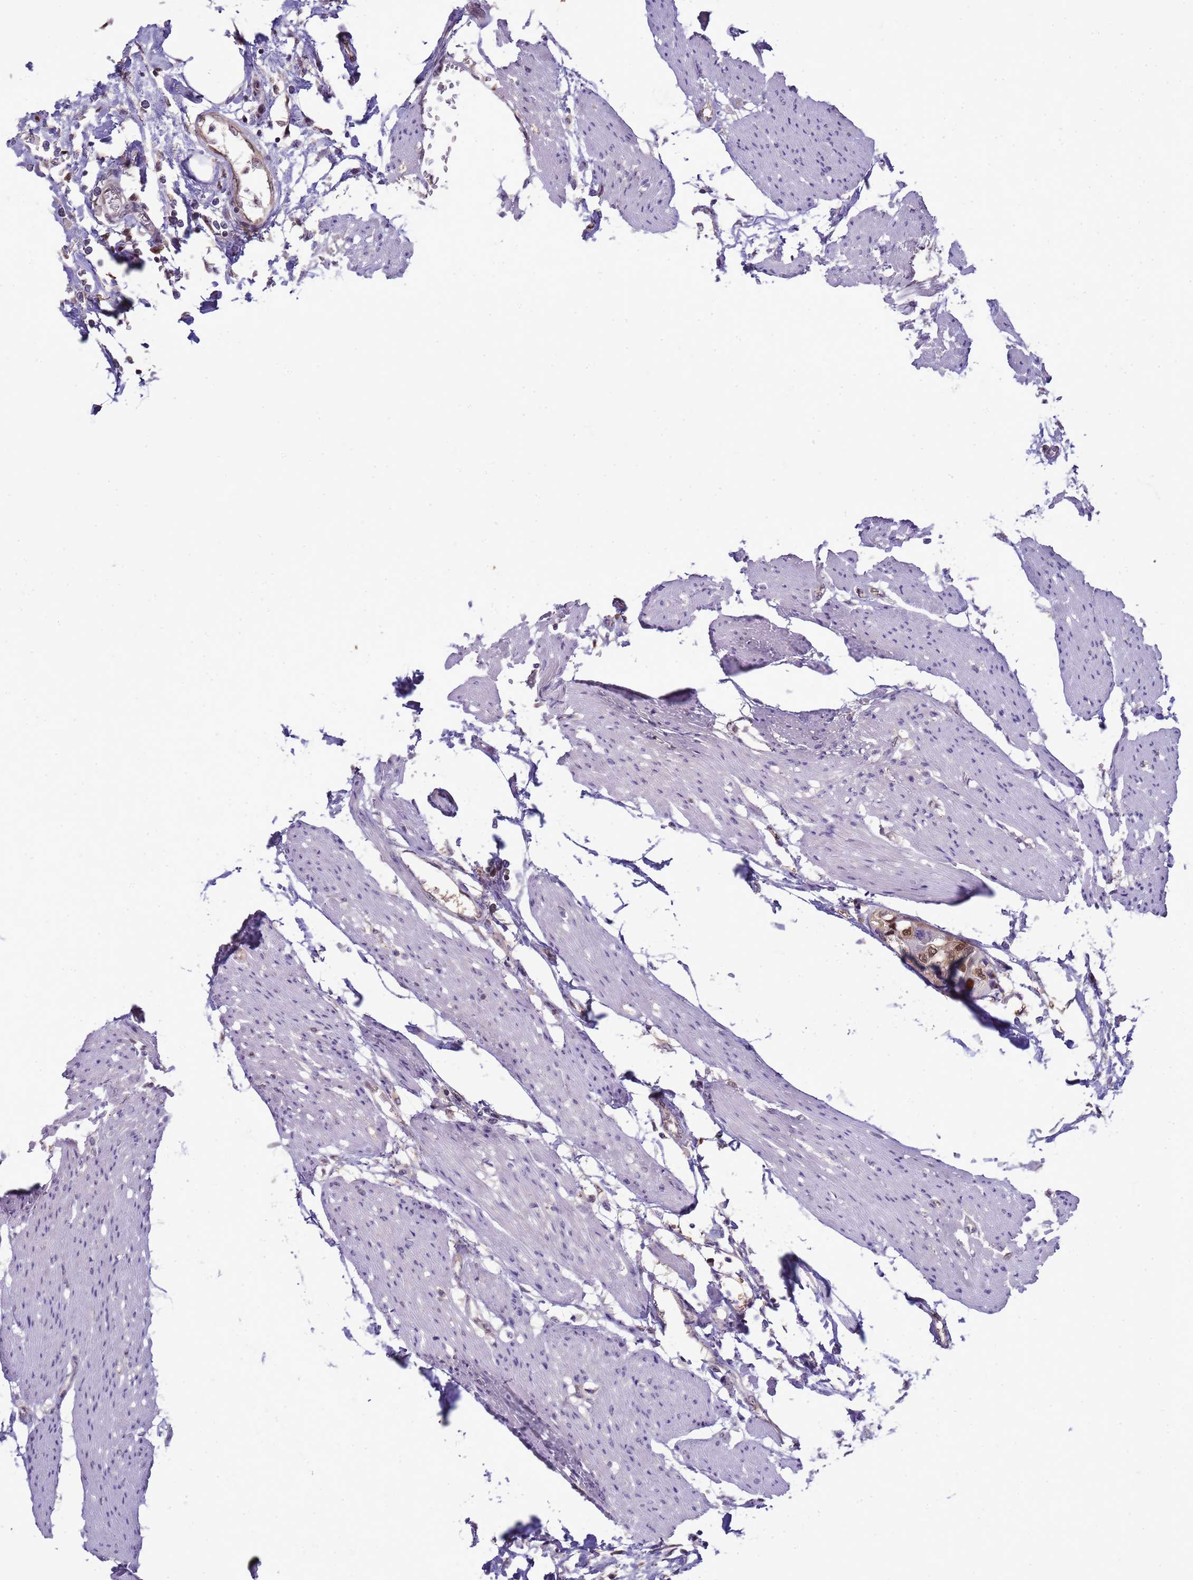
{"staining": {"intensity": "strong", "quantity": ">75%", "location": "nuclear"}, "tissue": "urothelial cancer", "cell_type": "Tumor cells", "image_type": "cancer", "snomed": [{"axis": "morphology", "description": "Urothelial carcinoma, High grade"}, {"axis": "topography", "description": "Urinary bladder"}], "caption": "Immunohistochemistry photomicrograph of human urothelial cancer stained for a protein (brown), which shows high levels of strong nuclear staining in about >75% of tumor cells.", "gene": "DDI2", "patient": {"sex": "male", "age": 64}}